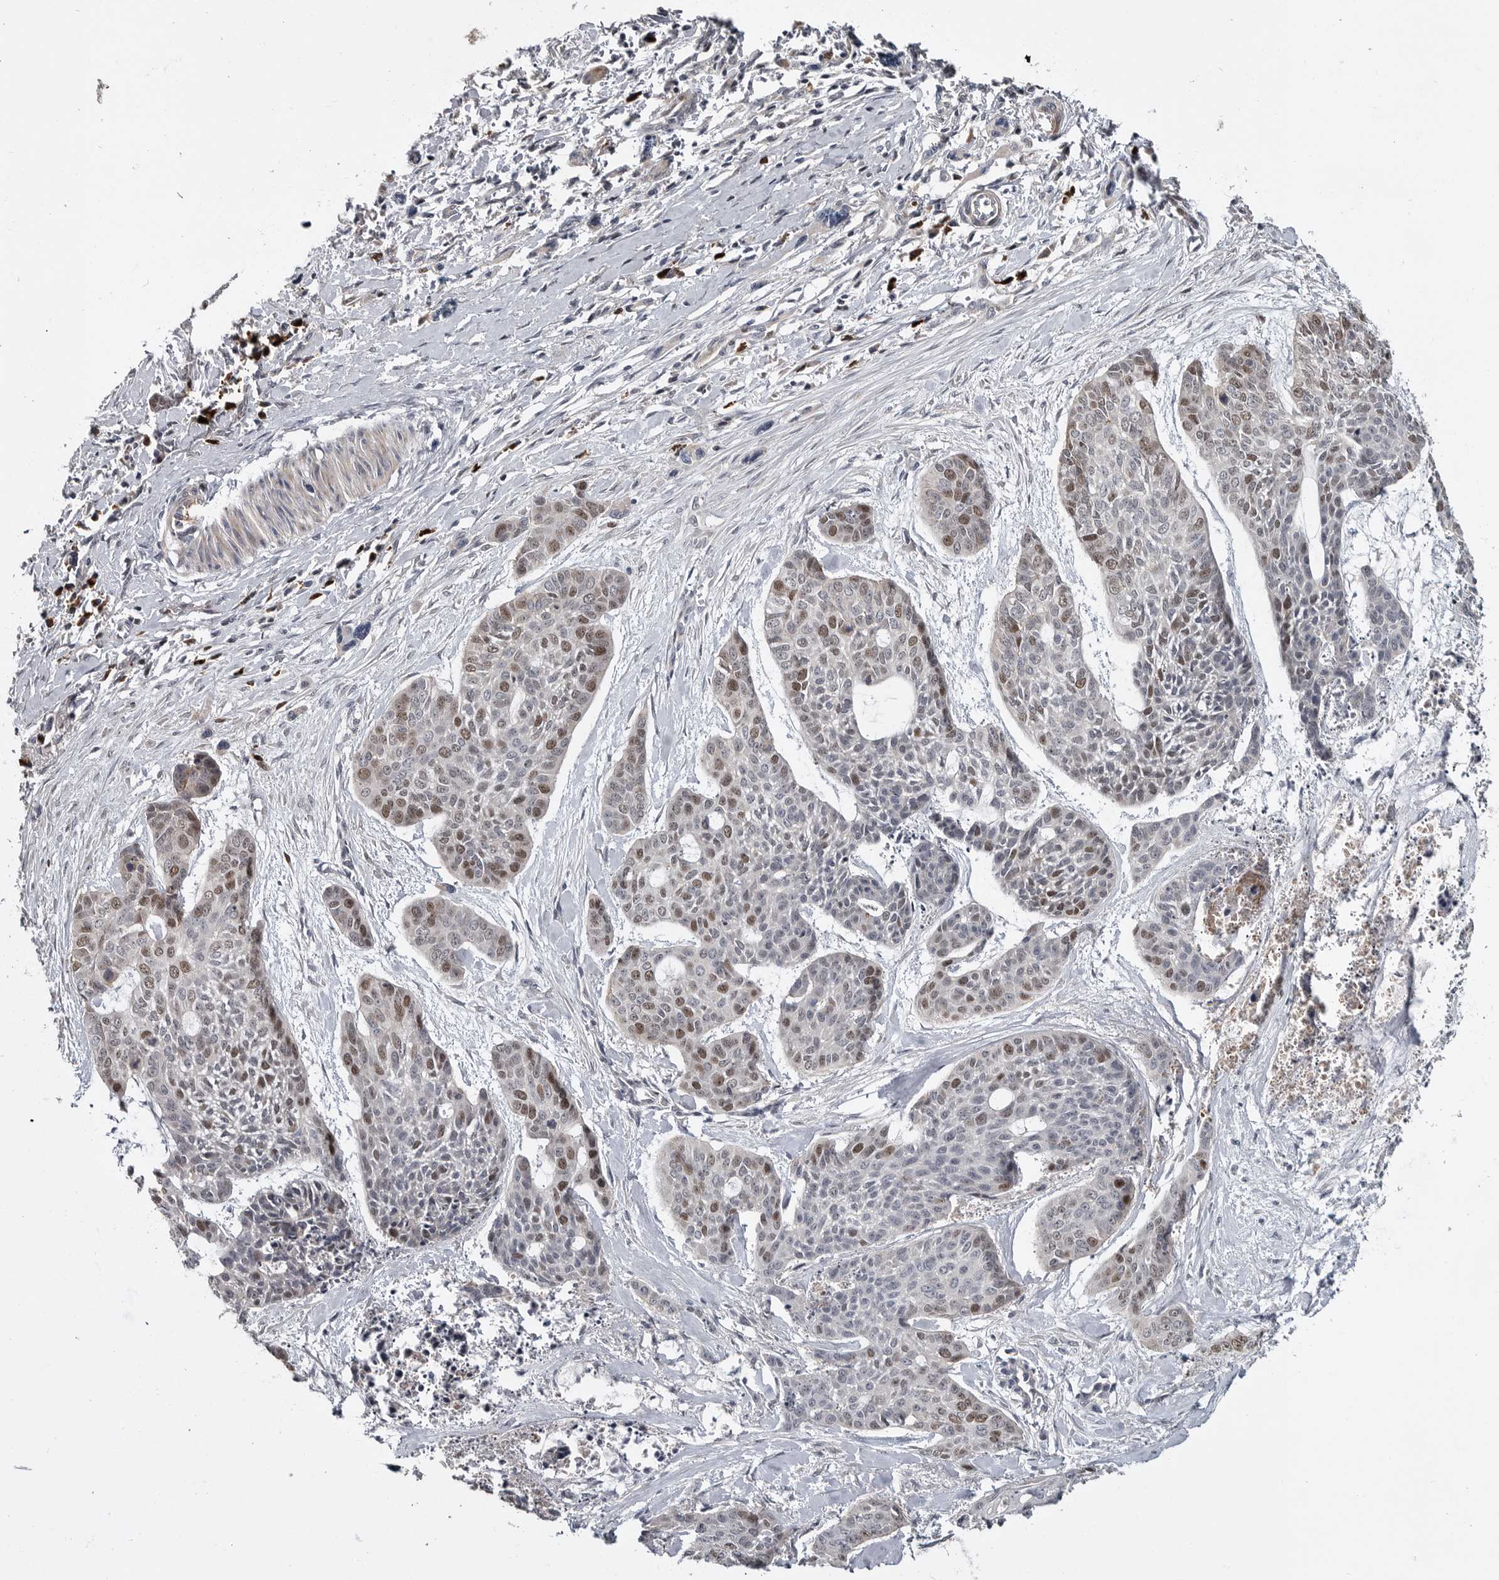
{"staining": {"intensity": "moderate", "quantity": "25%-75%", "location": "nuclear"}, "tissue": "skin cancer", "cell_type": "Tumor cells", "image_type": "cancer", "snomed": [{"axis": "morphology", "description": "Basal cell carcinoma"}, {"axis": "topography", "description": "Skin"}], "caption": "This photomicrograph reveals skin cancer stained with IHC to label a protein in brown. The nuclear of tumor cells show moderate positivity for the protein. Nuclei are counter-stained blue.", "gene": "ZNF277", "patient": {"sex": "female", "age": 64}}